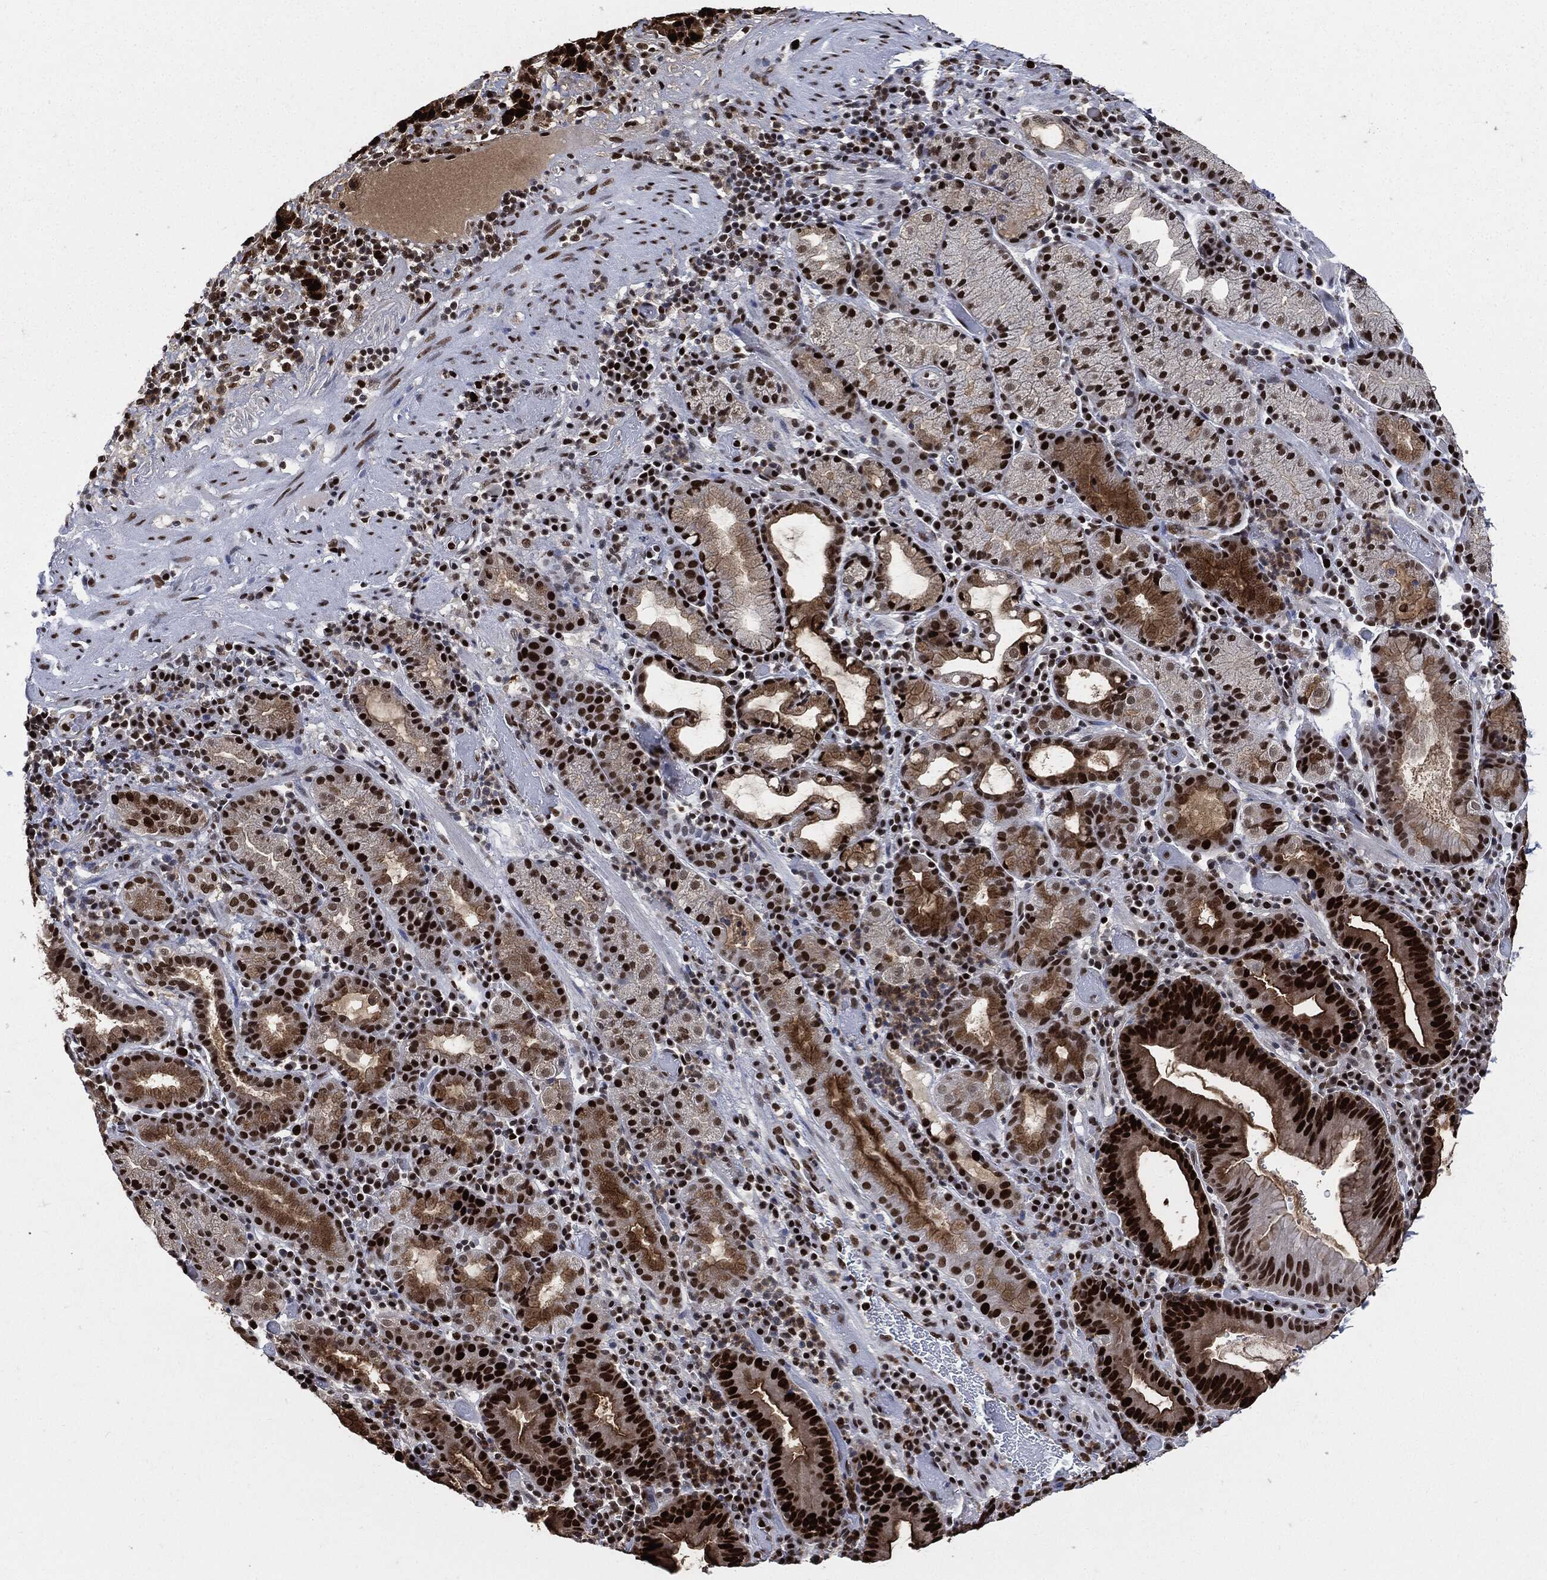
{"staining": {"intensity": "strong", "quantity": ">75%", "location": "nuclear"}, "tissue": "stomach cancer", "cell_type": "Tumor cells", "image_type": "cancer", "snomed": [{"axis": "morphology", "description": "Adenocarcinoma, NOS"}, {"axis": "topography", "description": "Stomach"}], "caption": "Strong nuclear expression for a protein is identified in approximately >75% of tumor cells of stomach cancer using immunohistochemistry.", "gene": "PCNA", "patient": {"sex": "male", "age": 79}}